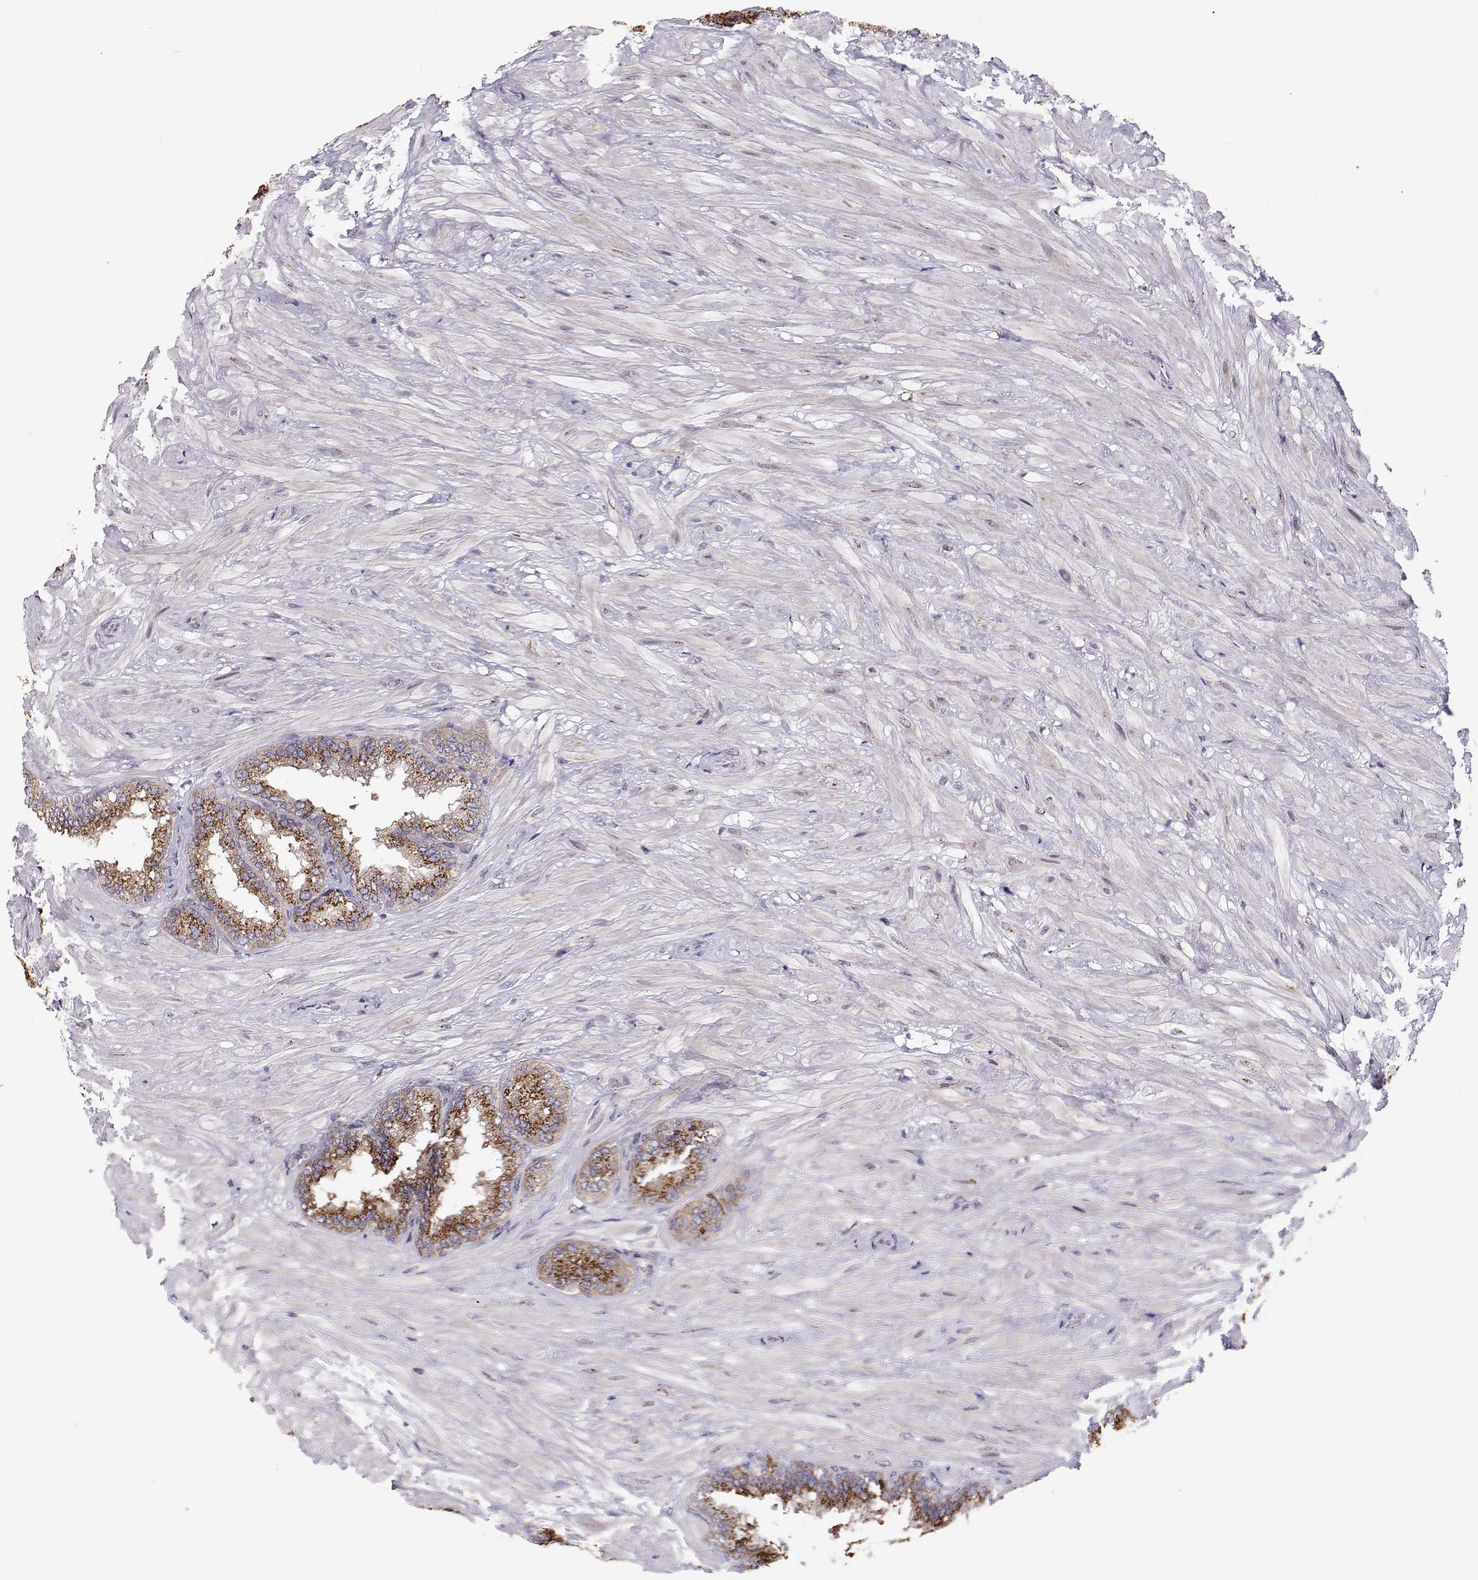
{"staining": {"intensity": "strong", "quantity": ">75%", "location": "cytoplasmic/membranous"}, "tissue": "seminal vesicle", "cell_type": "Glandular cells", "image_type": "normal", "snomed": [{"axis": "morphology", "description": "Normal tissue, NOS"}, {"axis": "topography", "description": "Seminal veicle"}], "caption": "Strong cytoplasmic/membranous positivity for a protein is appreciated in about >75% of glandular cells of benign seminal vesicle using immunohistochemistry (IHC).", "gene": "STARD13", "patient": {"sex": "male", "age": 68}}